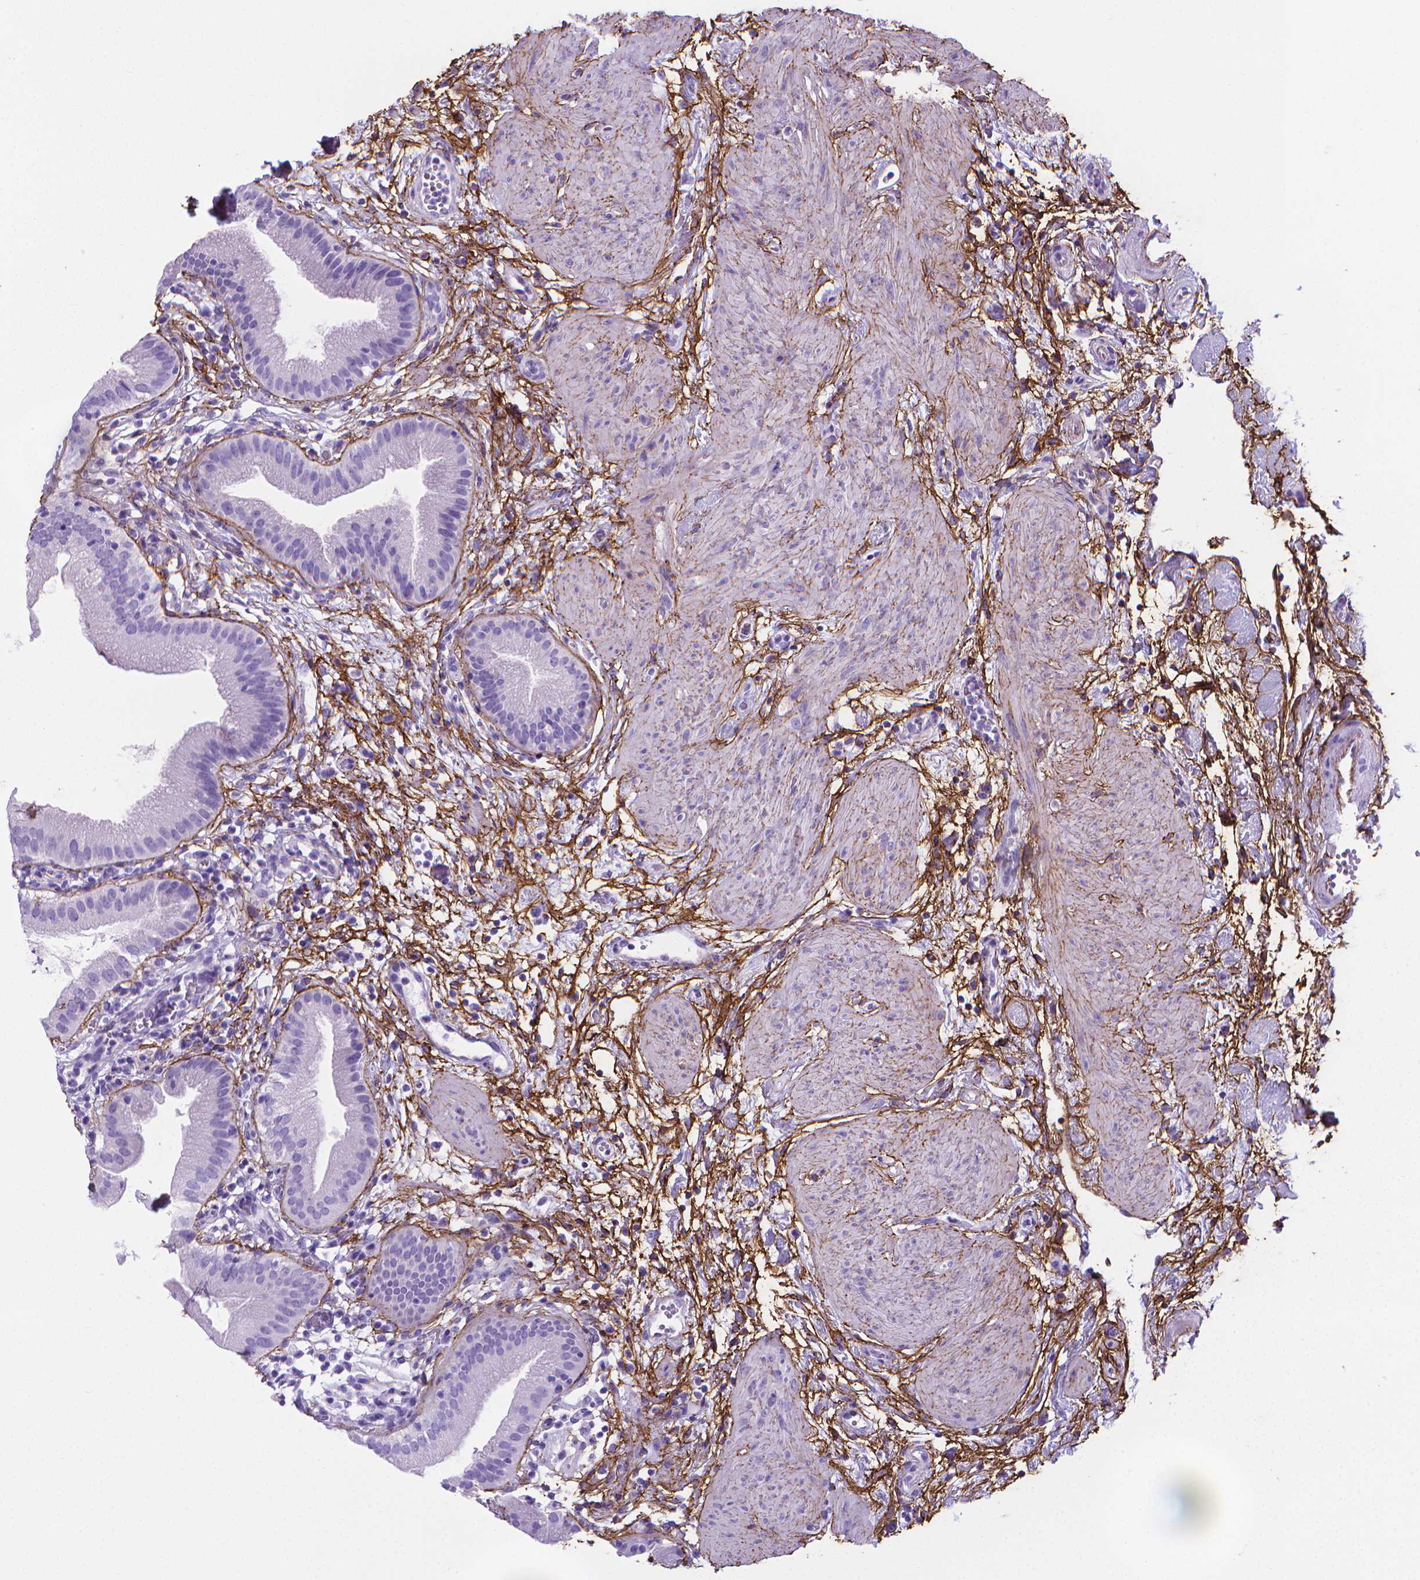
{"staining": {"intensity": "negative", "quantity": "none", "location": "none"}, "tissue": "gallbladder", "cell_type": "Glandular cells", "image_type": "normal", "snomed": [{"axis": "morphology", "description": "Normal tissue, NOS"}, {"axis": "topography", "description": "Gallbladder"}], "caption": "Photomicrograph shows no significant protein expression in glandular cells of unremarkable gallbladder.", "gene": "MFAP2", "patient": {"sex": "female", "age": 65}}